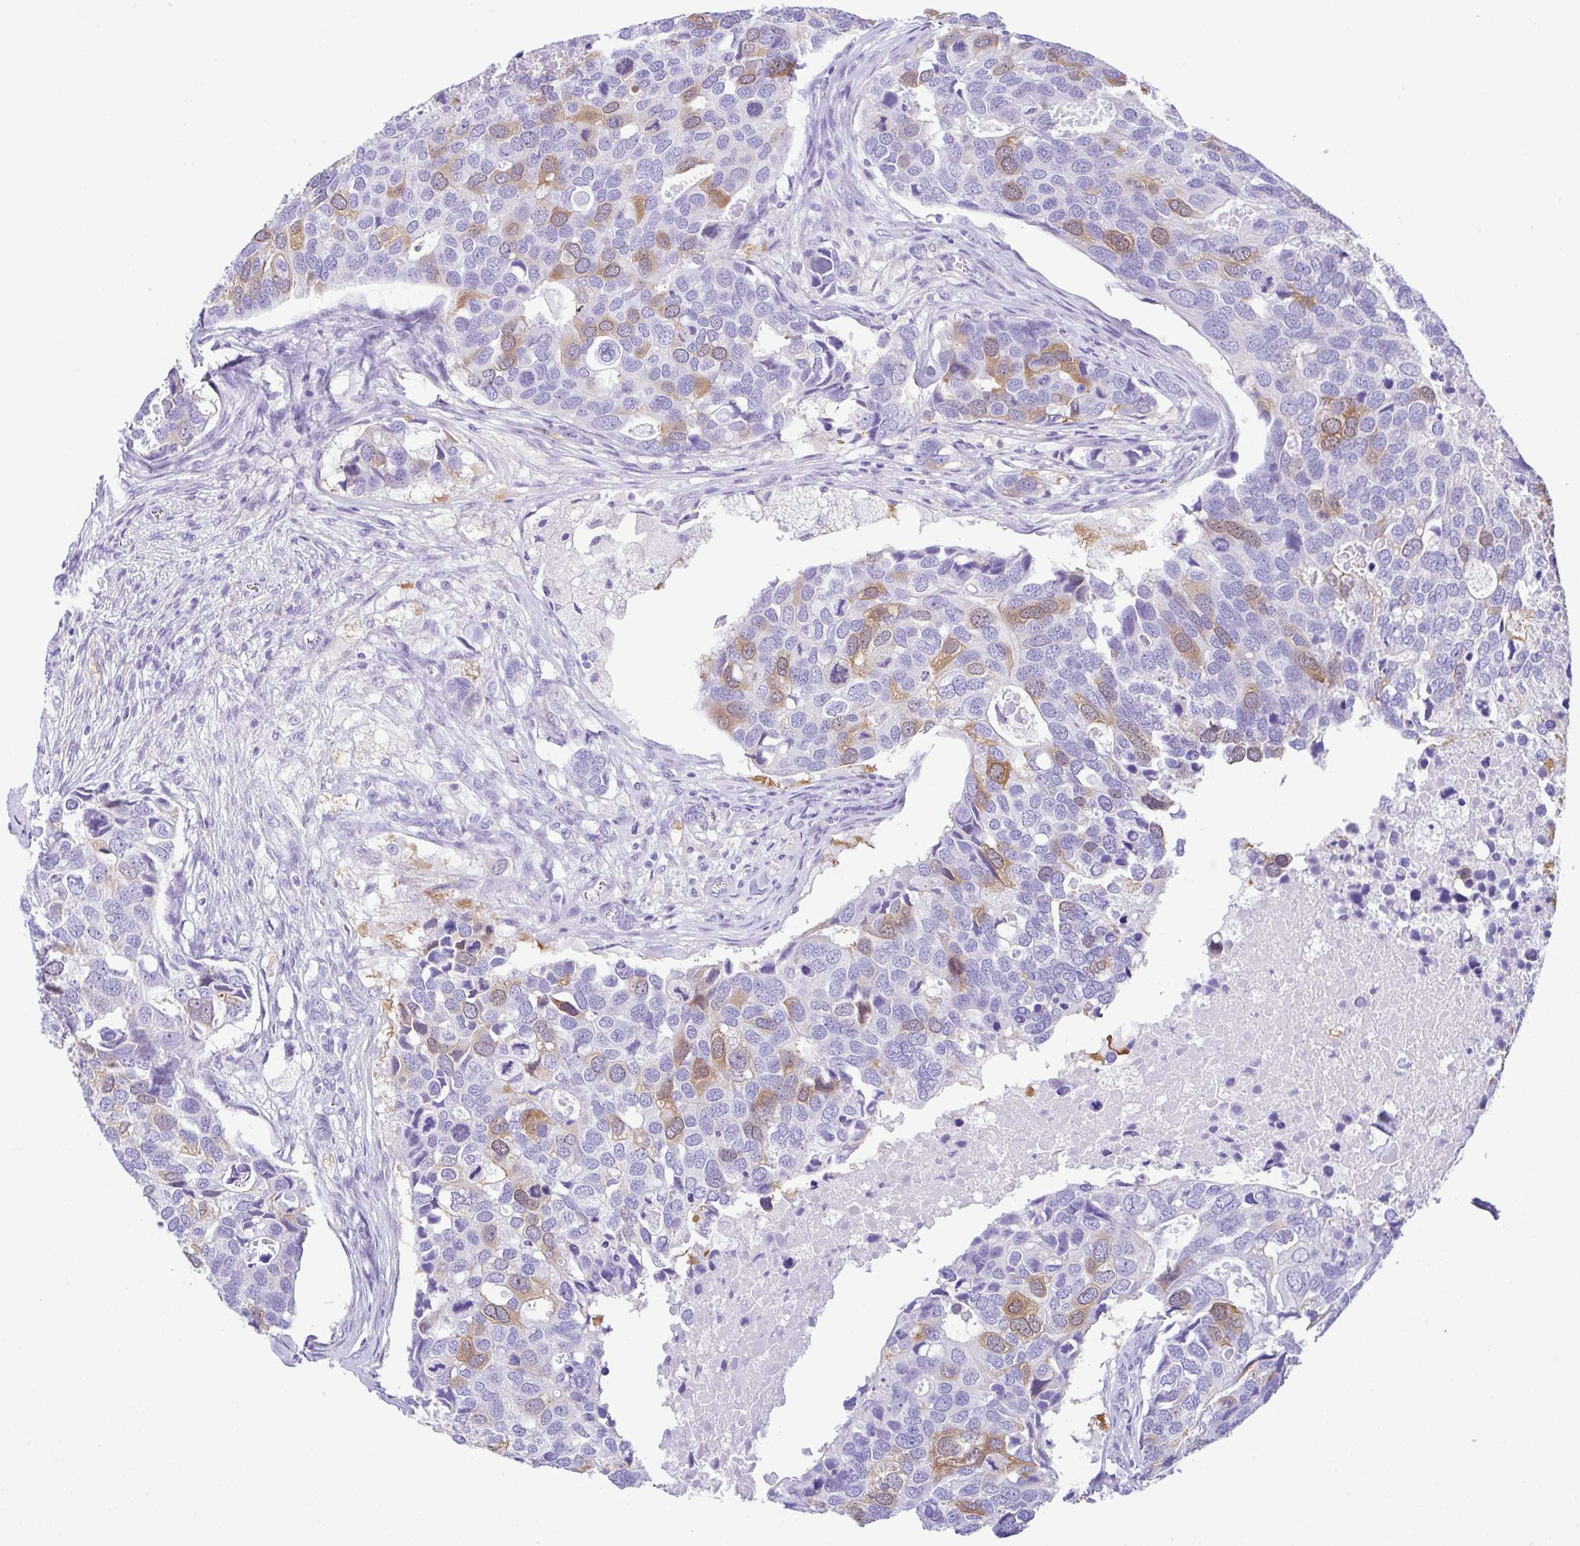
{"staining": {"intensity": "moderate", "quantity": "<25%", "location": "cytoplasmic/membranous,nuclear"}, "tissue": "breast cancer", "cell_type": "Tumor cells", "image_type": "cancer", "snomed": [{"axis": "morphology", "description": "Duct carcinoma"}, {"axis": "topography", "description": "Breast"}], "caption": "Infiltrating ductal carcinoma (breast) stained with immunohistochemistry (IHC) displays moderate cytoplasmic/membranous and nuclear staining in about <25% of tumor cells.", "gene": "RRM2", "patient": {"sex": "female", "age": 83}}